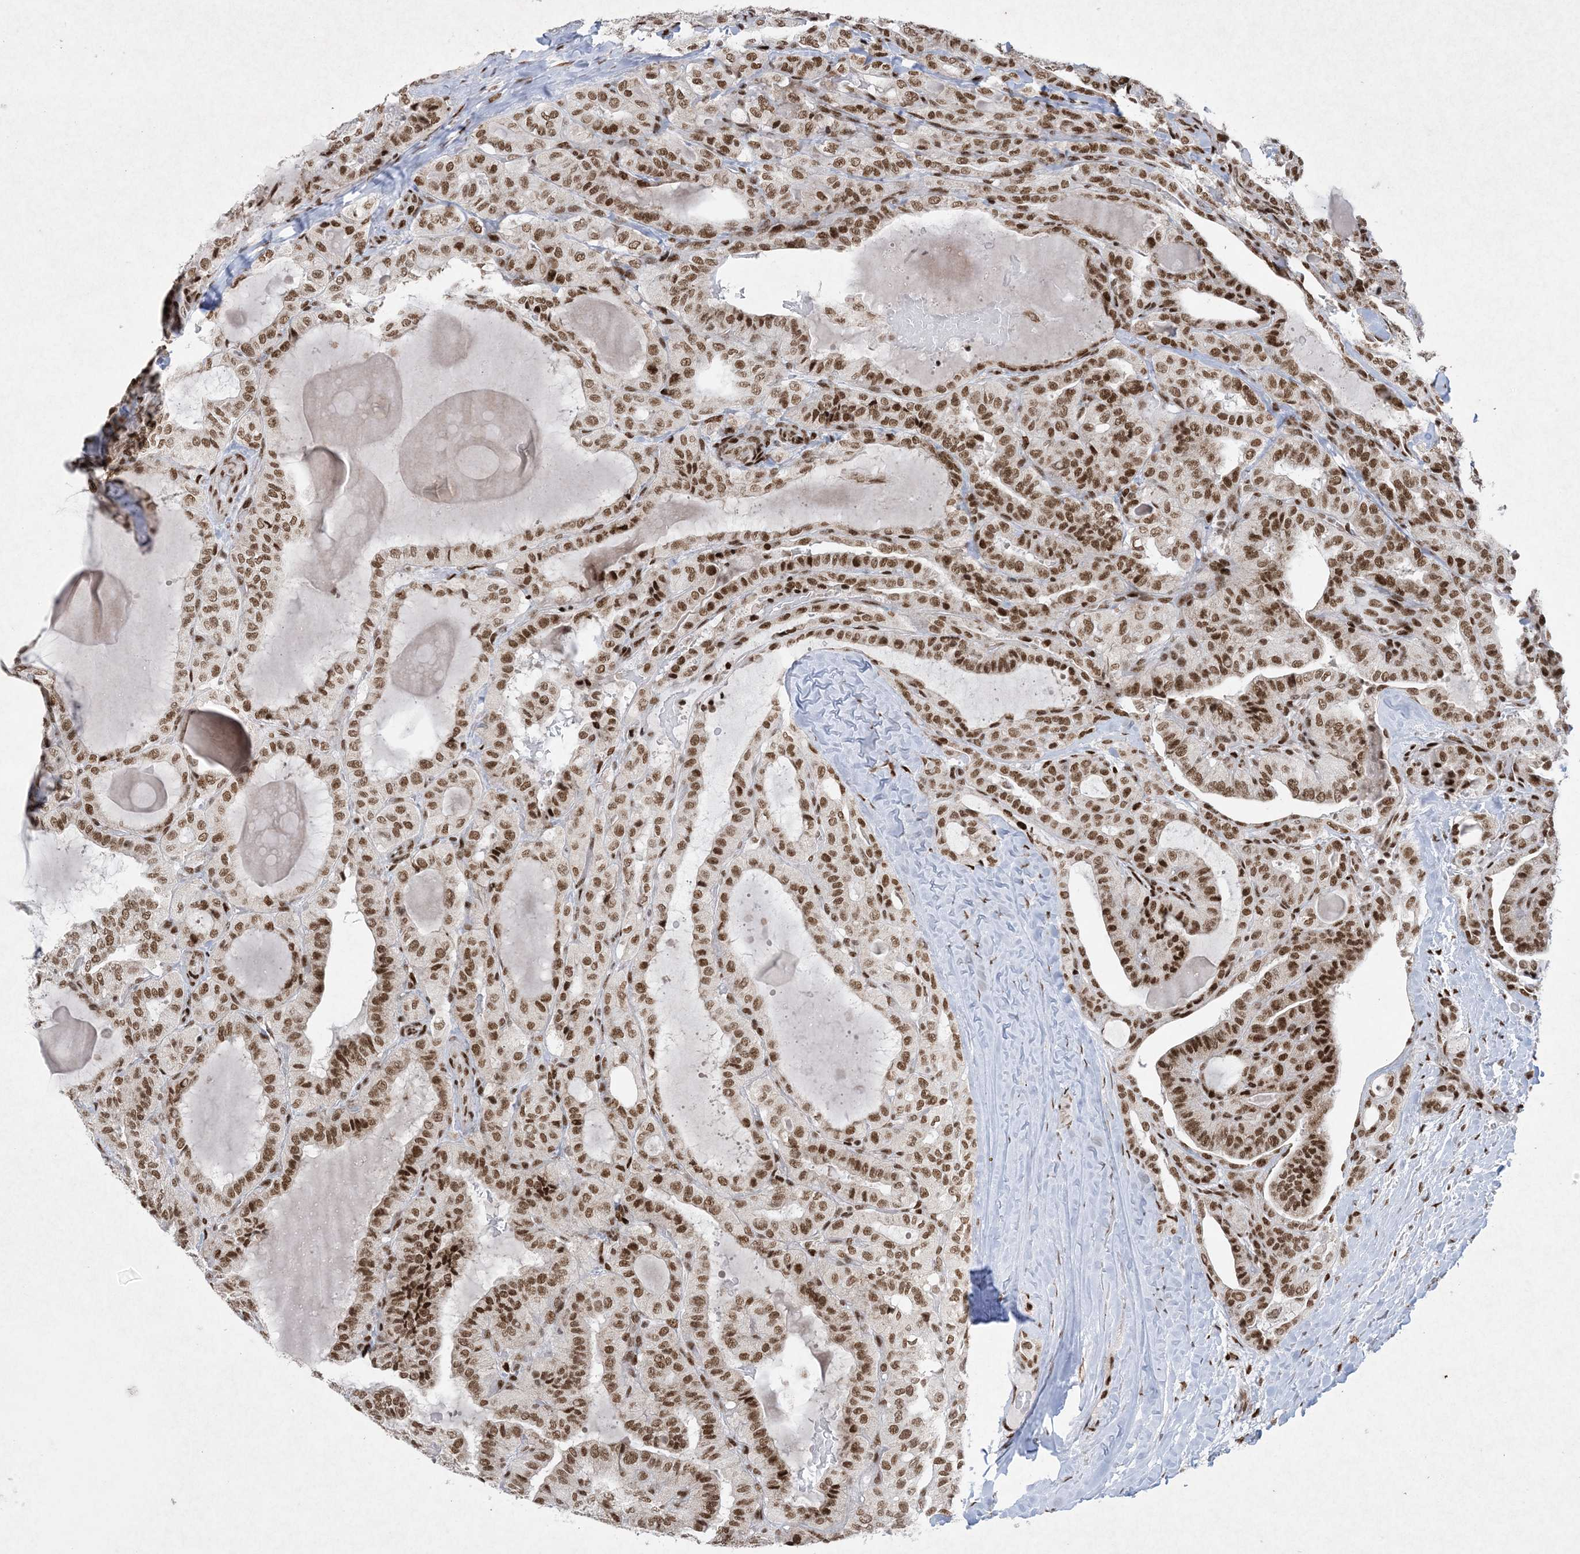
{"staining": {"intensity": "moderate", "quantity": ">75%", "location": "nuclear"}, "tissue": "thyroid cancer", "cell_type": "Tumor cells", "image_type": "cancer", "snomed": [{"axis": "morphology", "description": "Papillary adenocarcinoma, NOS"}, {"axis": "topography", "description": "Thyroid gland"}], "caption": "Approximately >75% of tumor cells in thyroid cancer show moderate nuclear protein positivity as visualized by brown immunohistochemical staining.", "gene": "PKNOX2", "patient": {"sex": "male", "age": 77}}